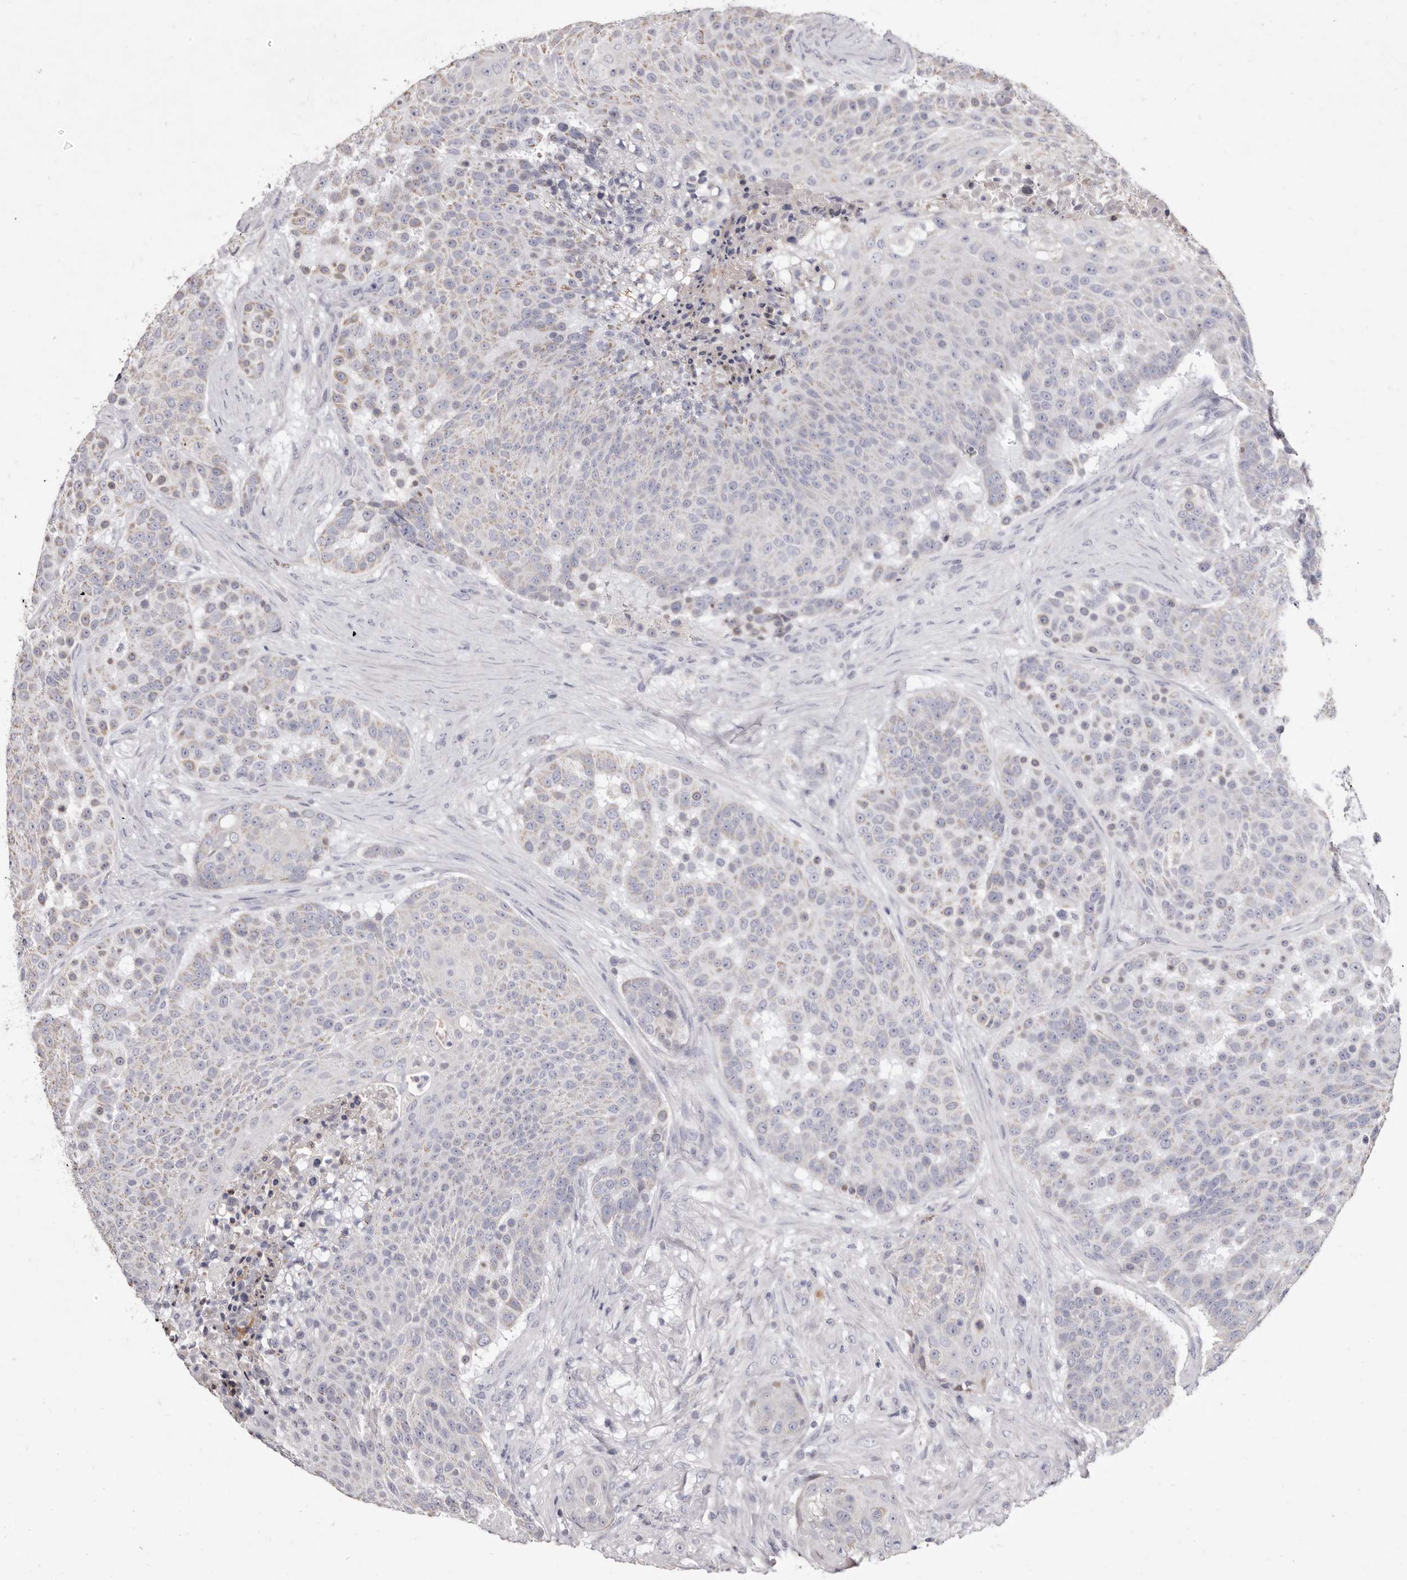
{"staining": {"intensity": "weak", "quantity": "25%-75%", "location": "cytoplasmic/membranous"}, "tissue": "urothelial cancer", "cell_type": "Tumor cells", "image_type": "cancer", "snomed": [{"axis": "morphology", "description": "Urothelial carcinoma, High grade"}, {"axis": "topography", "description": "Urinary bladder"}], "caption": "Approximately 25%-75% of tumor cells in urothelial cancer exhibit weak cytoplasmic/membranous protein positivity as visualized by brown immunohistochemical staining.", "gene": "CYP2E1", "patient": {"sex": "female", "age": 63}}